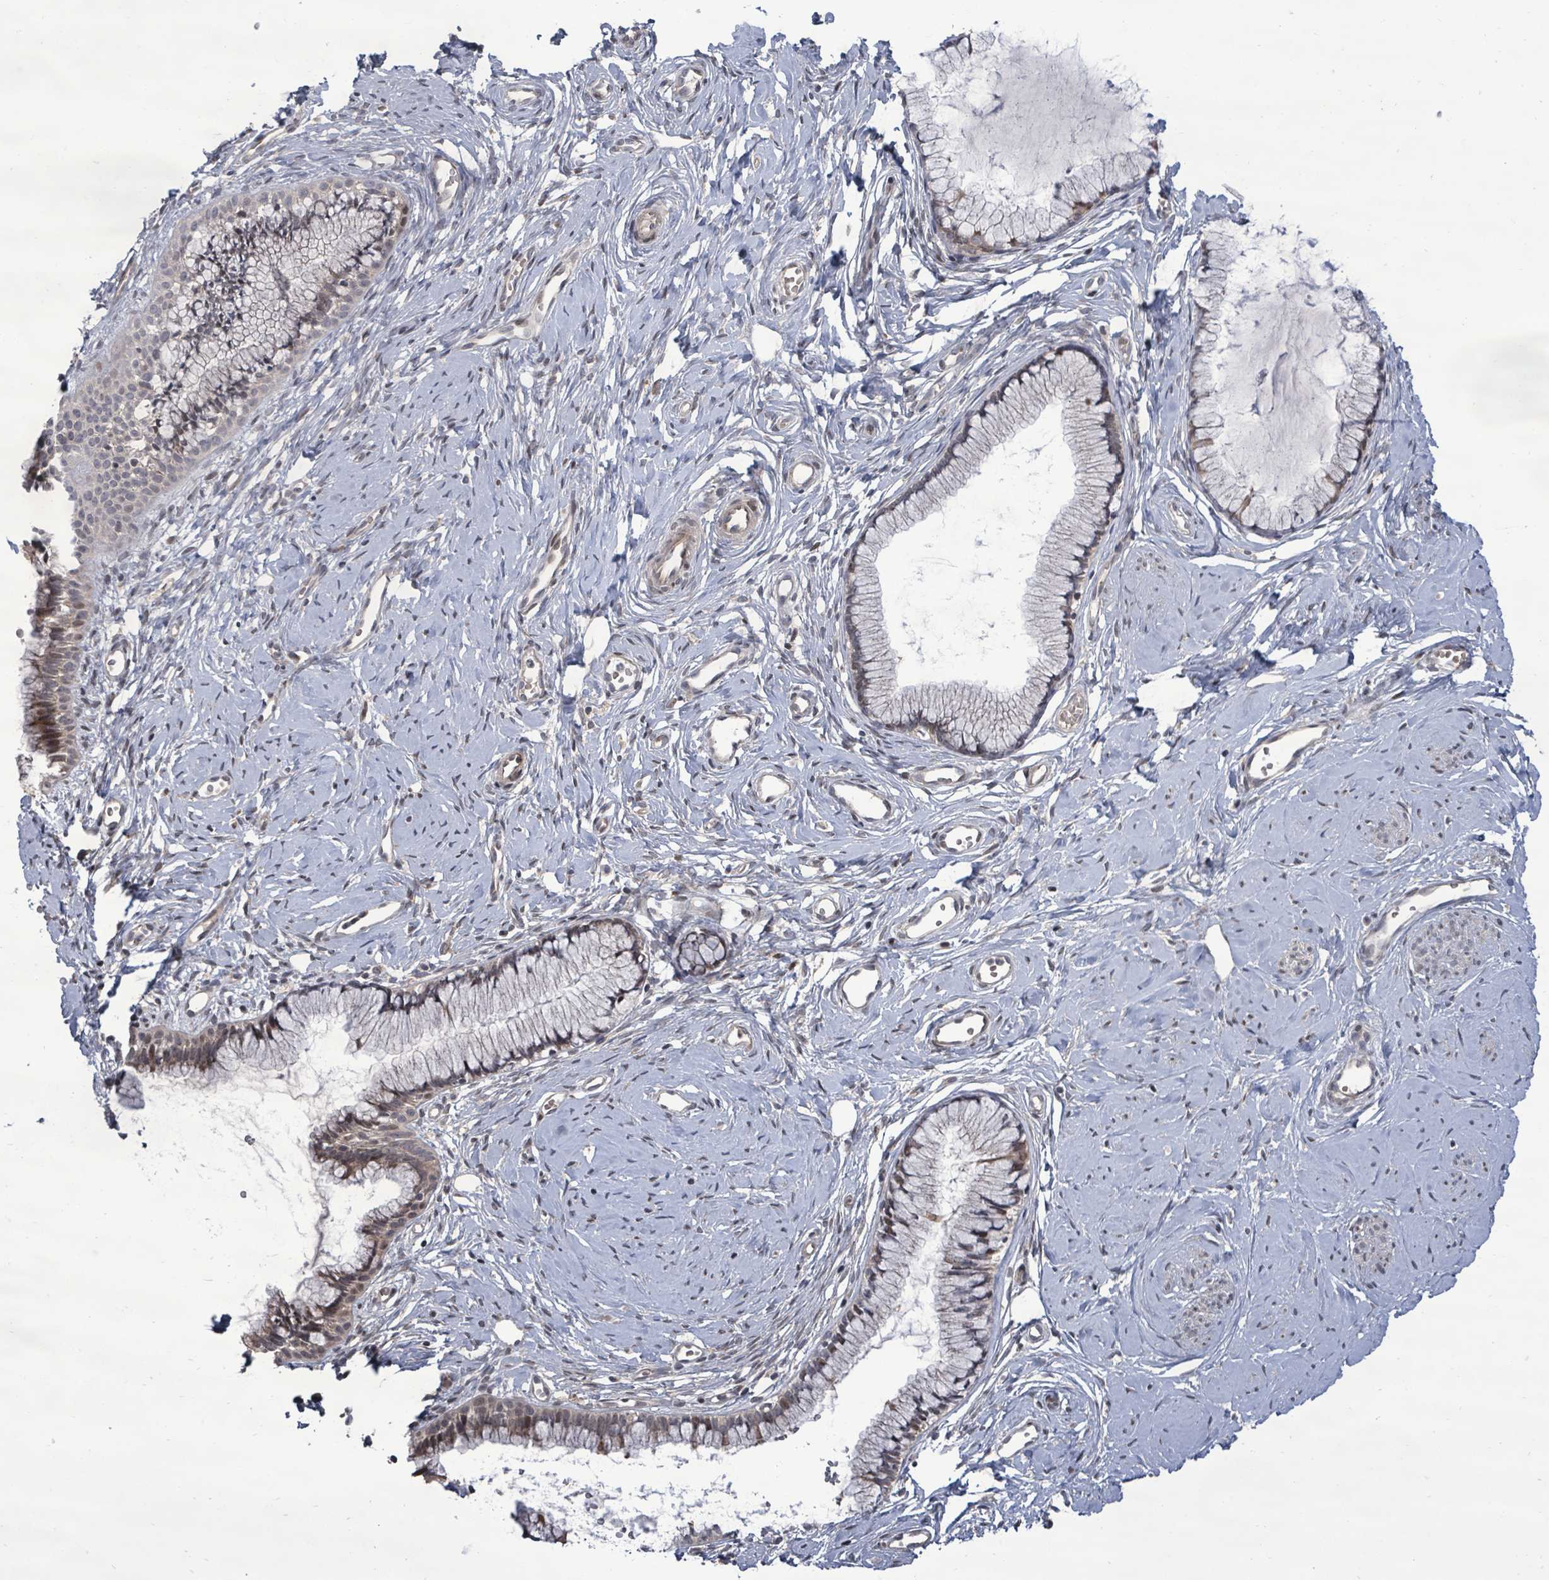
{"staining": {"intensity": "weak", "quantity": "25%-75%", "location": "cytoplasmic/membranous,nuclear"}, "tissue": "cervix", "cell_type": "Glandular cells", "image_type": "normal", "snomed": [{"axis": "morphology", "description": "Normal tissue, NOS"}, {"axis": "topography", "description": "Cervix"}], "caption": "High-power microscopy captured an IHC micrograph of benign cervix, revealing weak cytoplasmic/membranous,nuclear expression in about 25%-75% of glandular cells. The staining is performed using DAB (3,3'-diaminobenzidine) brown chromogen to label protein expression. The nuclei are counter-stained blue using hematoxylin.", "gene": "KRTAP27", "patient": {"sex": "female", "age": 40}}